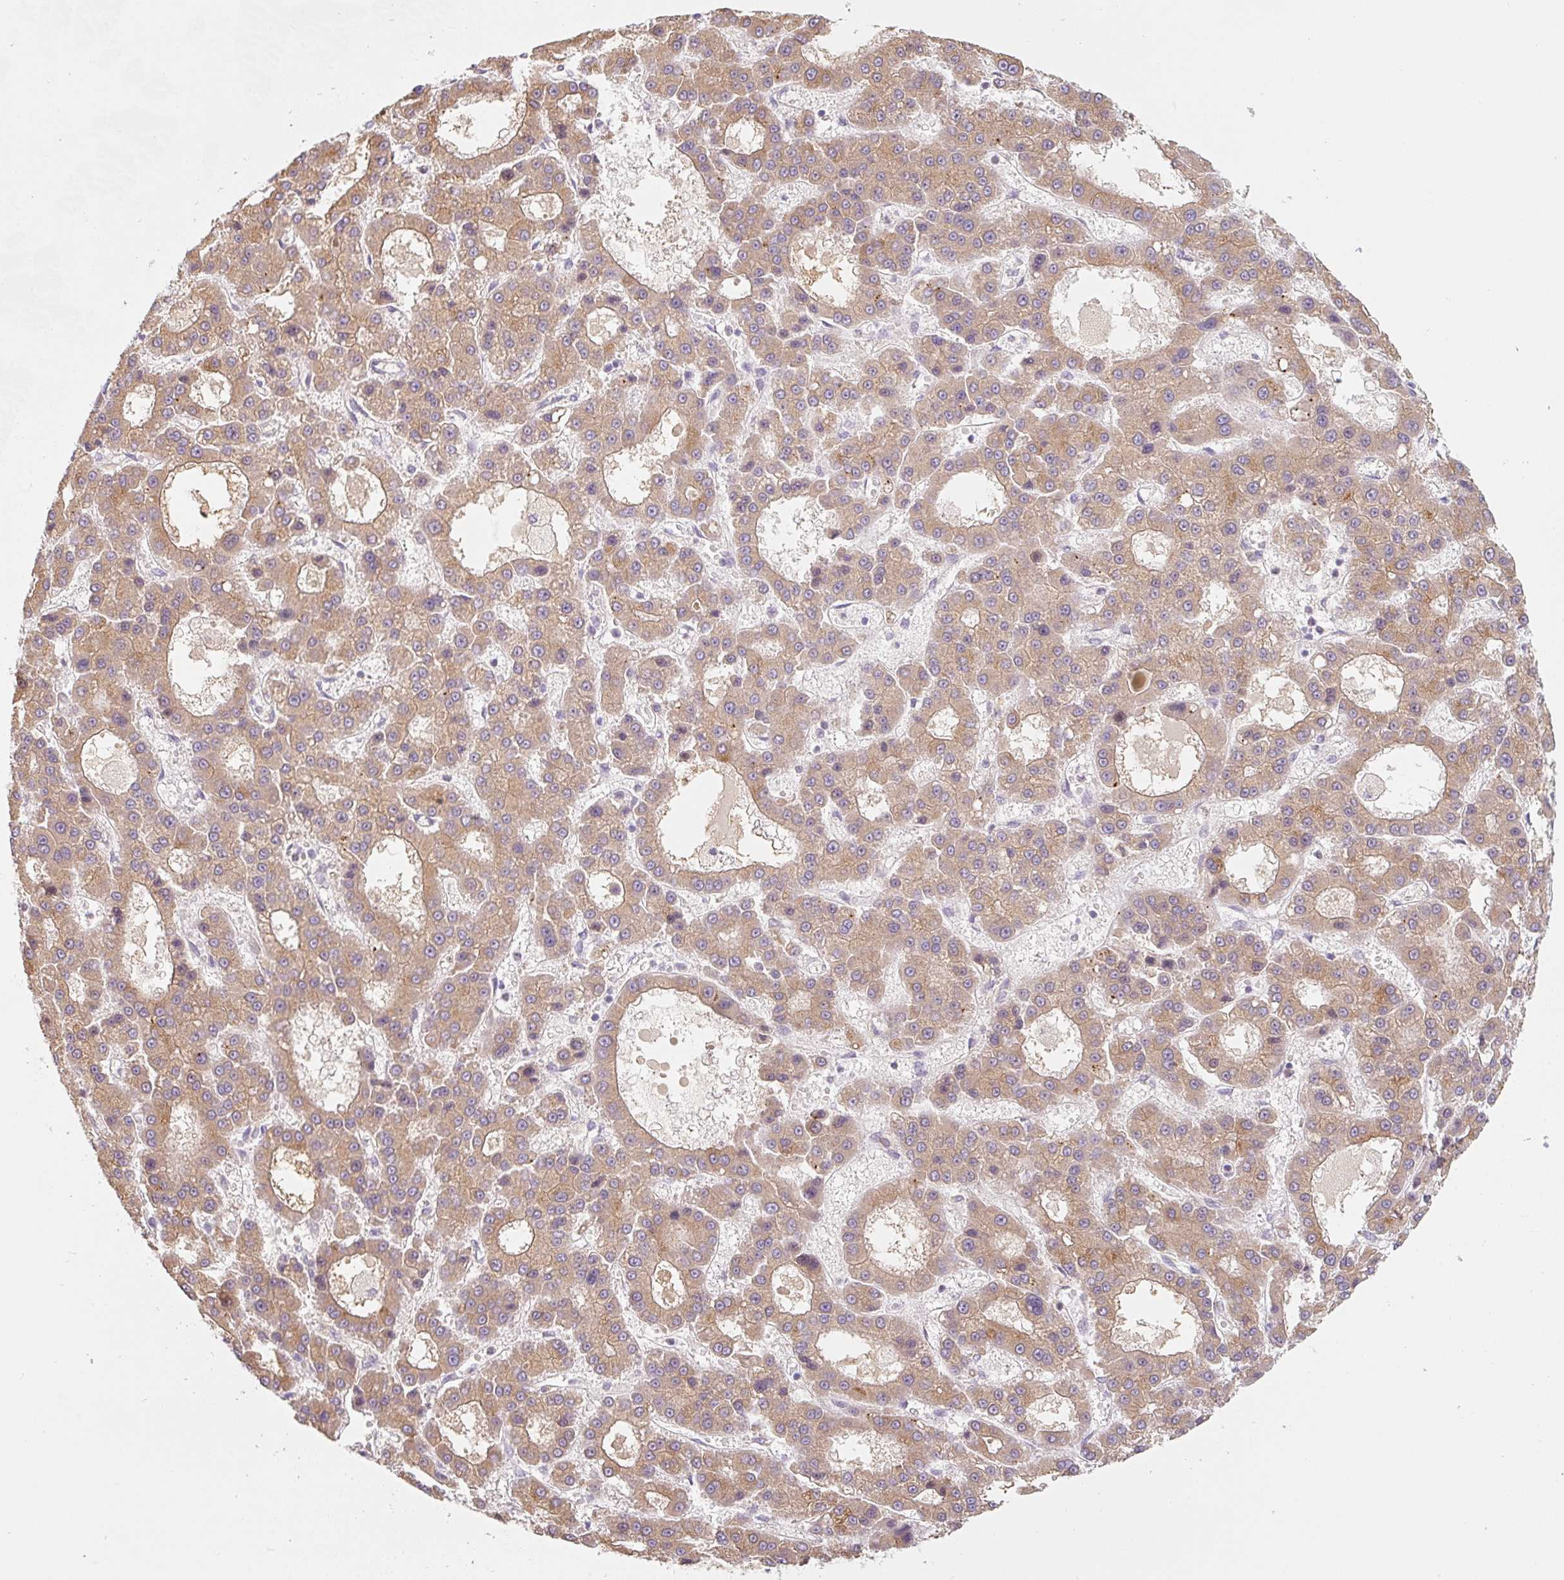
{"staining": {"intensity": "moderate", "quantity": ">75%", "location": "cytoplasmic/membranous"}, "tissue": "liver cancer", "cell_type": "Tumor cells", "image_type": "cancer", "snomed": [{"axis": "morphology", "description": "Carcinoma, Hepatocellular, NOS"}, {"axis": "topography", "description": "Liver"}], "caption": "Hepatocellular carcinoma (liver) tissue displays moderate cytoplasmic/membranous positivity in about >75% of tumor cells (IHC, brightfield microscopy, high magnification).", "gene": "MIA2", "patient": {"sex": "male", "age": 70}}